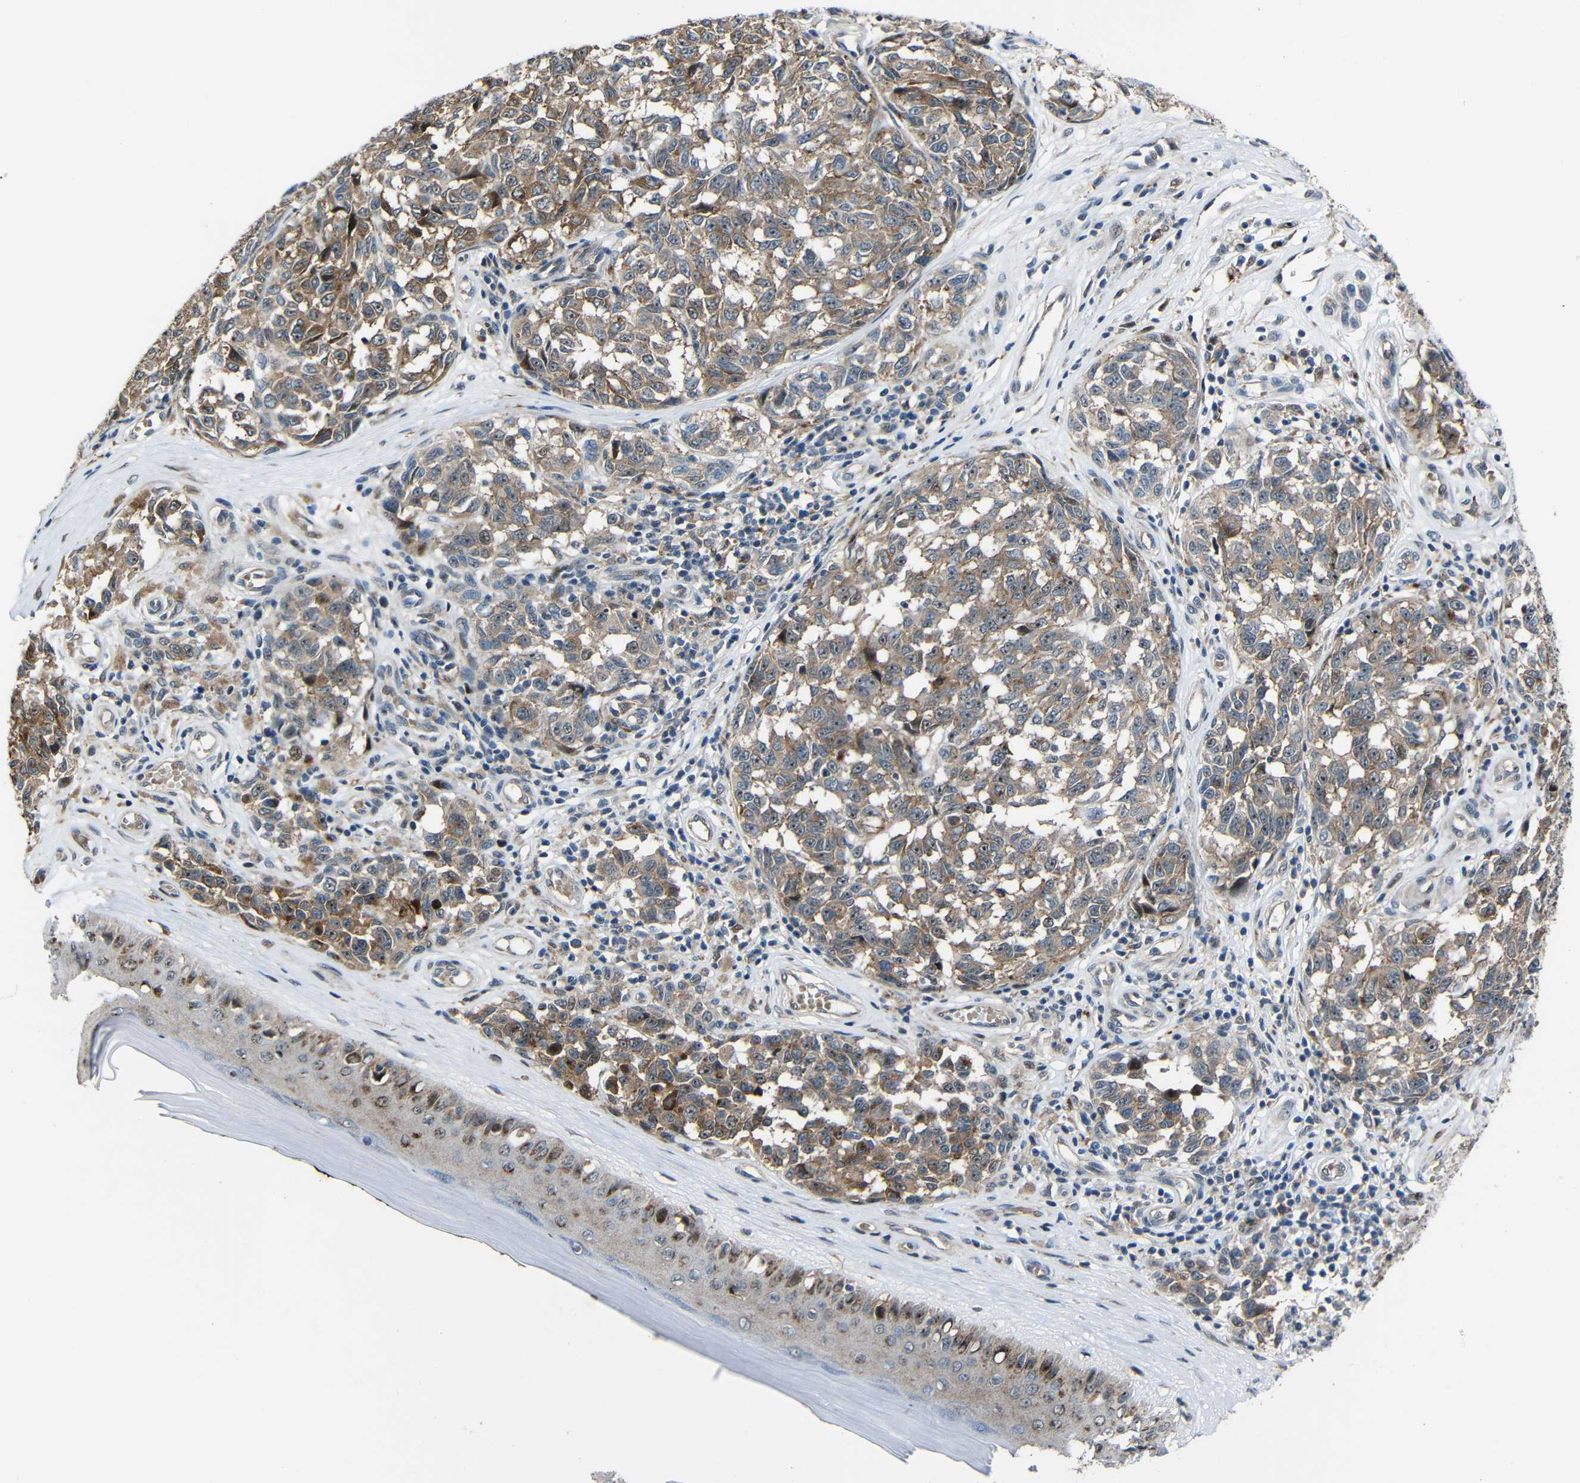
{"staining": {"intensity": "moderate", "quantity": ">75%", "location": "cytoplasmic/membranous,nuclear"}, "tissue": "melanoma", "cell_type": "Tumor cells", "image_type": "cancer", "snomed": [{"axis": "morphology", "description": "Malignant melanoma, NOS"}, {"axis": "topography", "description": "Skin"}], "caption": "An immunohistochemistry (IHC) histopathology image of tumor tissue is shown. Protein staining in brown shows moderate cytoplasmic/membranous and nuclear positivity in malignant melanoma within tumor cells.", "gene": "DNAJC5", "patient": {"sex": "female", "age": 64}}